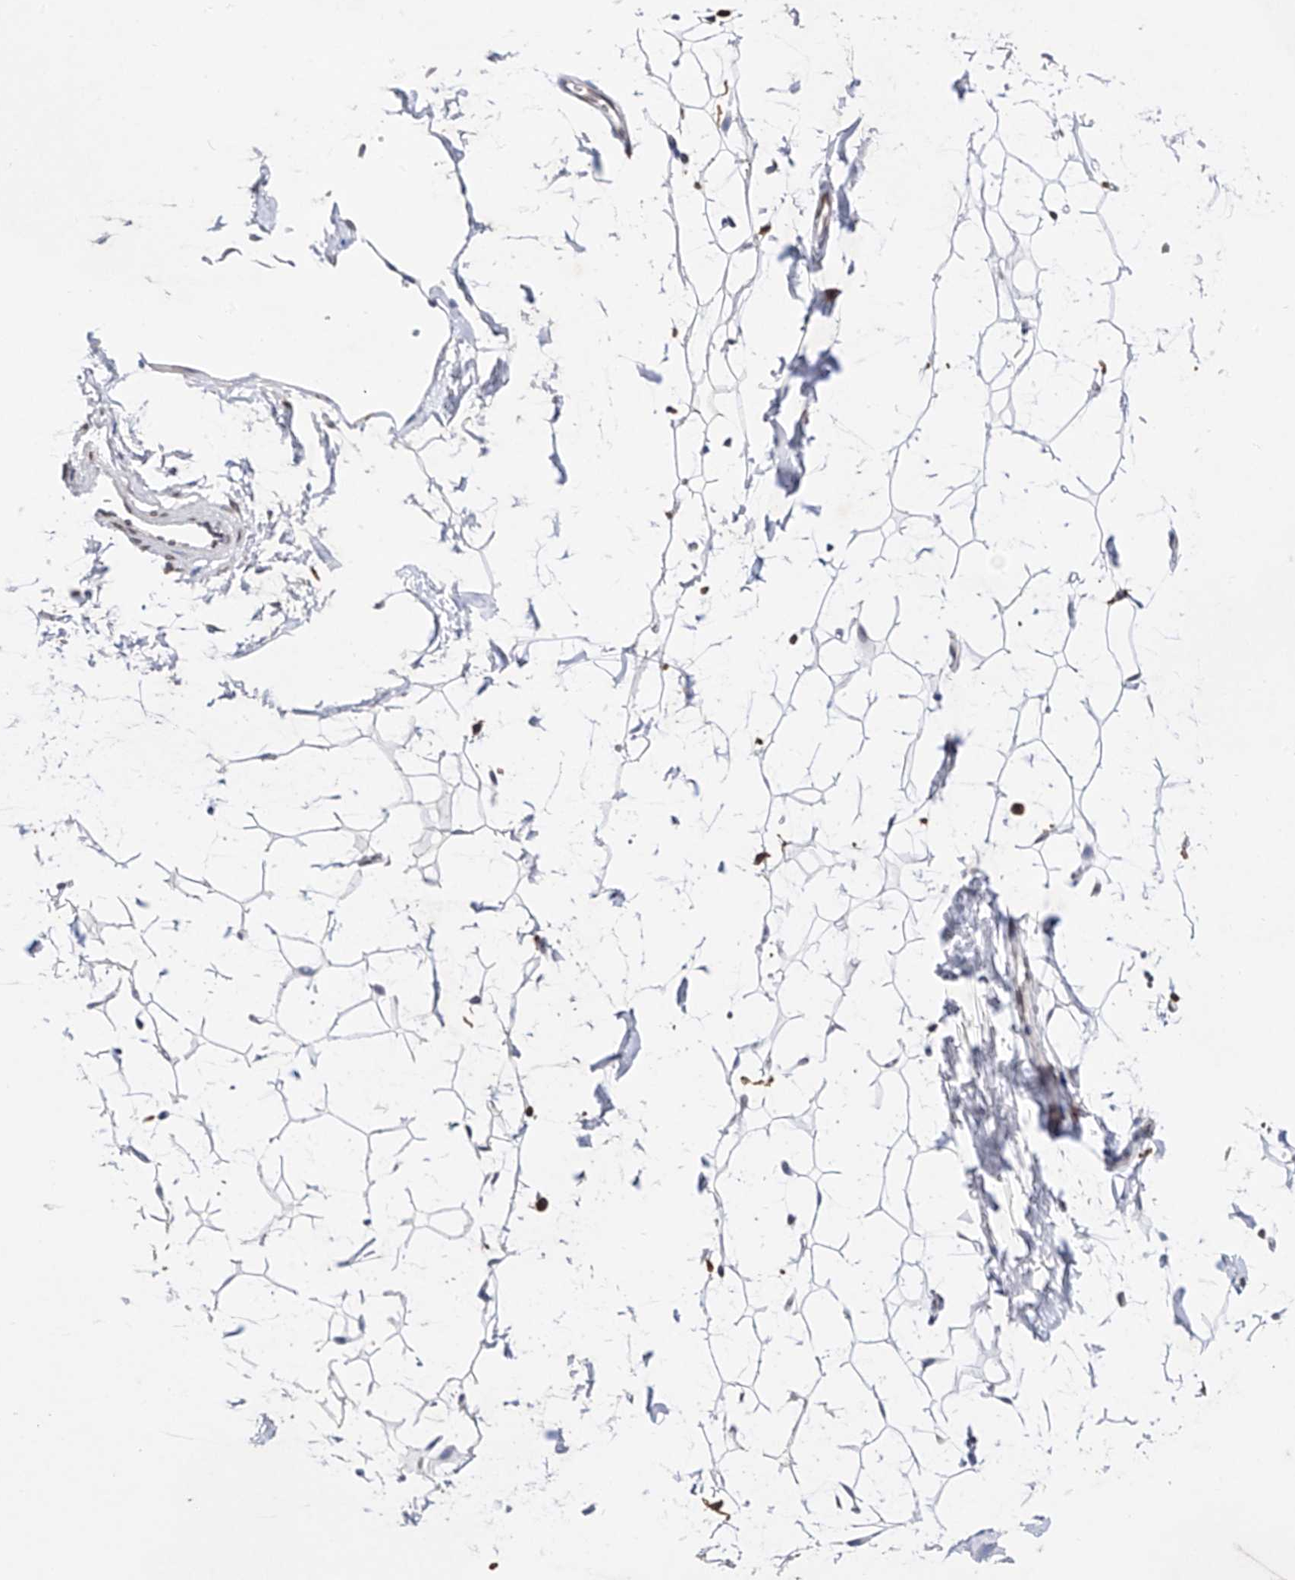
{"staining": {"intensity": "negative", "quantity": "none", "location": "none"}, "tissue": "adipose tissue", "cell_type": "Adipocytes", "image_type": "normal", "snomed": [{"axis": "morphology", "description": "Normal tissue, NOS"}, {"axis": "topography", "description": "Breast"}], "caption": "DAB immunohistochemical staining of benign adipose tissue reveals no significant expression in adipocytes.", "gene": "LCLAT1", "patient": {"sex": "female", "age": 23}}